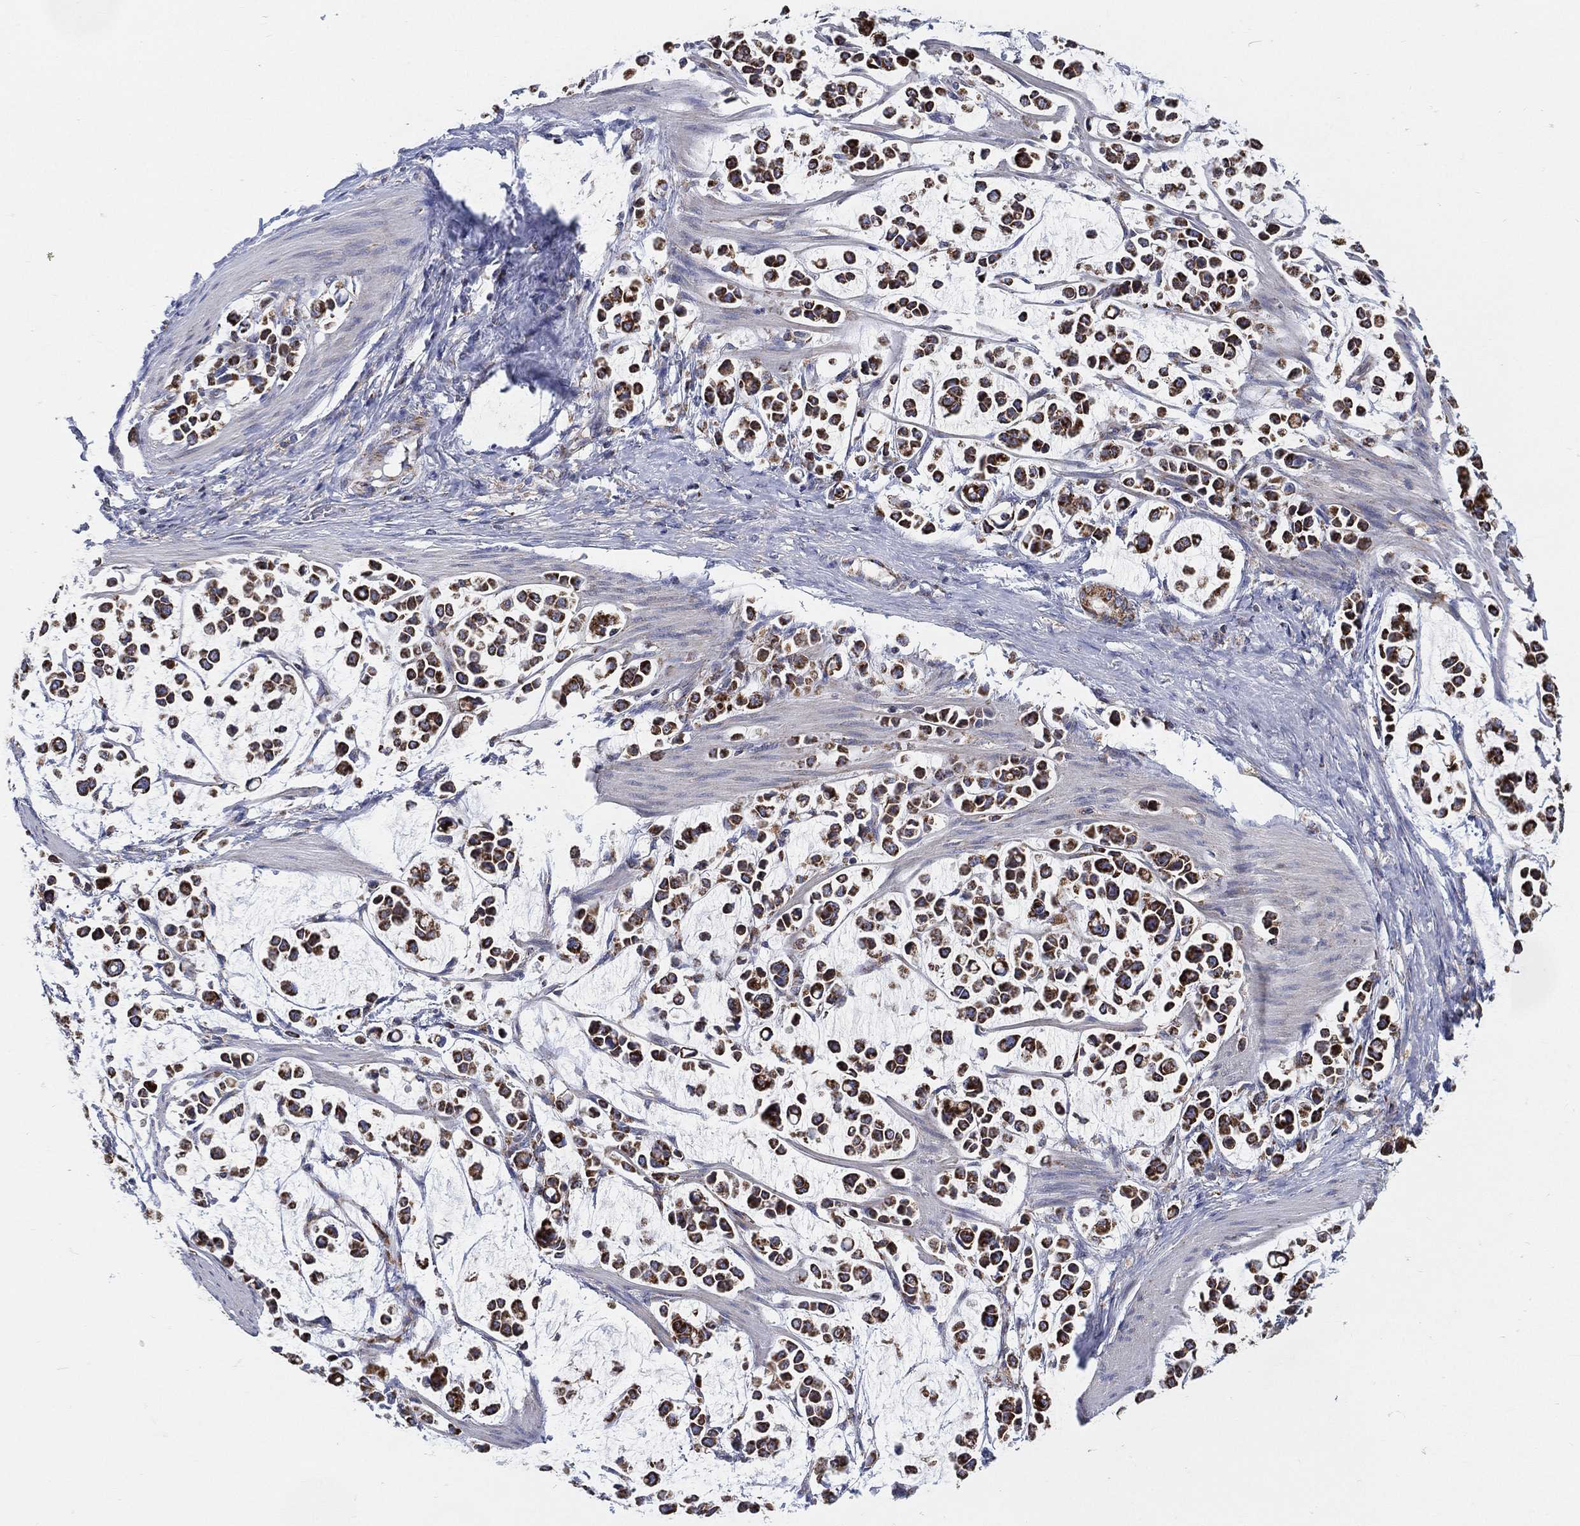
{"staining": {"intensity": "strong", "quantity": "25%-75%", "location": "cytoplasmic/membranous"}, "tissue": "stomach cancer", "cell_type": "Tumor cells", "image_type": "cancer", "snomed": [{"axis": "morphology", "description": "Adenocarcinoma, NOS"}, {"axis": "topography", "description": "Stomach"}], "caption": "Immunohistochemistry (IHC) of human stomach cancer displays high levels of strong cytoplasmic/membranous positivity in about 25%-75% of tumor cells.", "gene": "GCAT", "patient": {"sex": "male", "age": 82}}